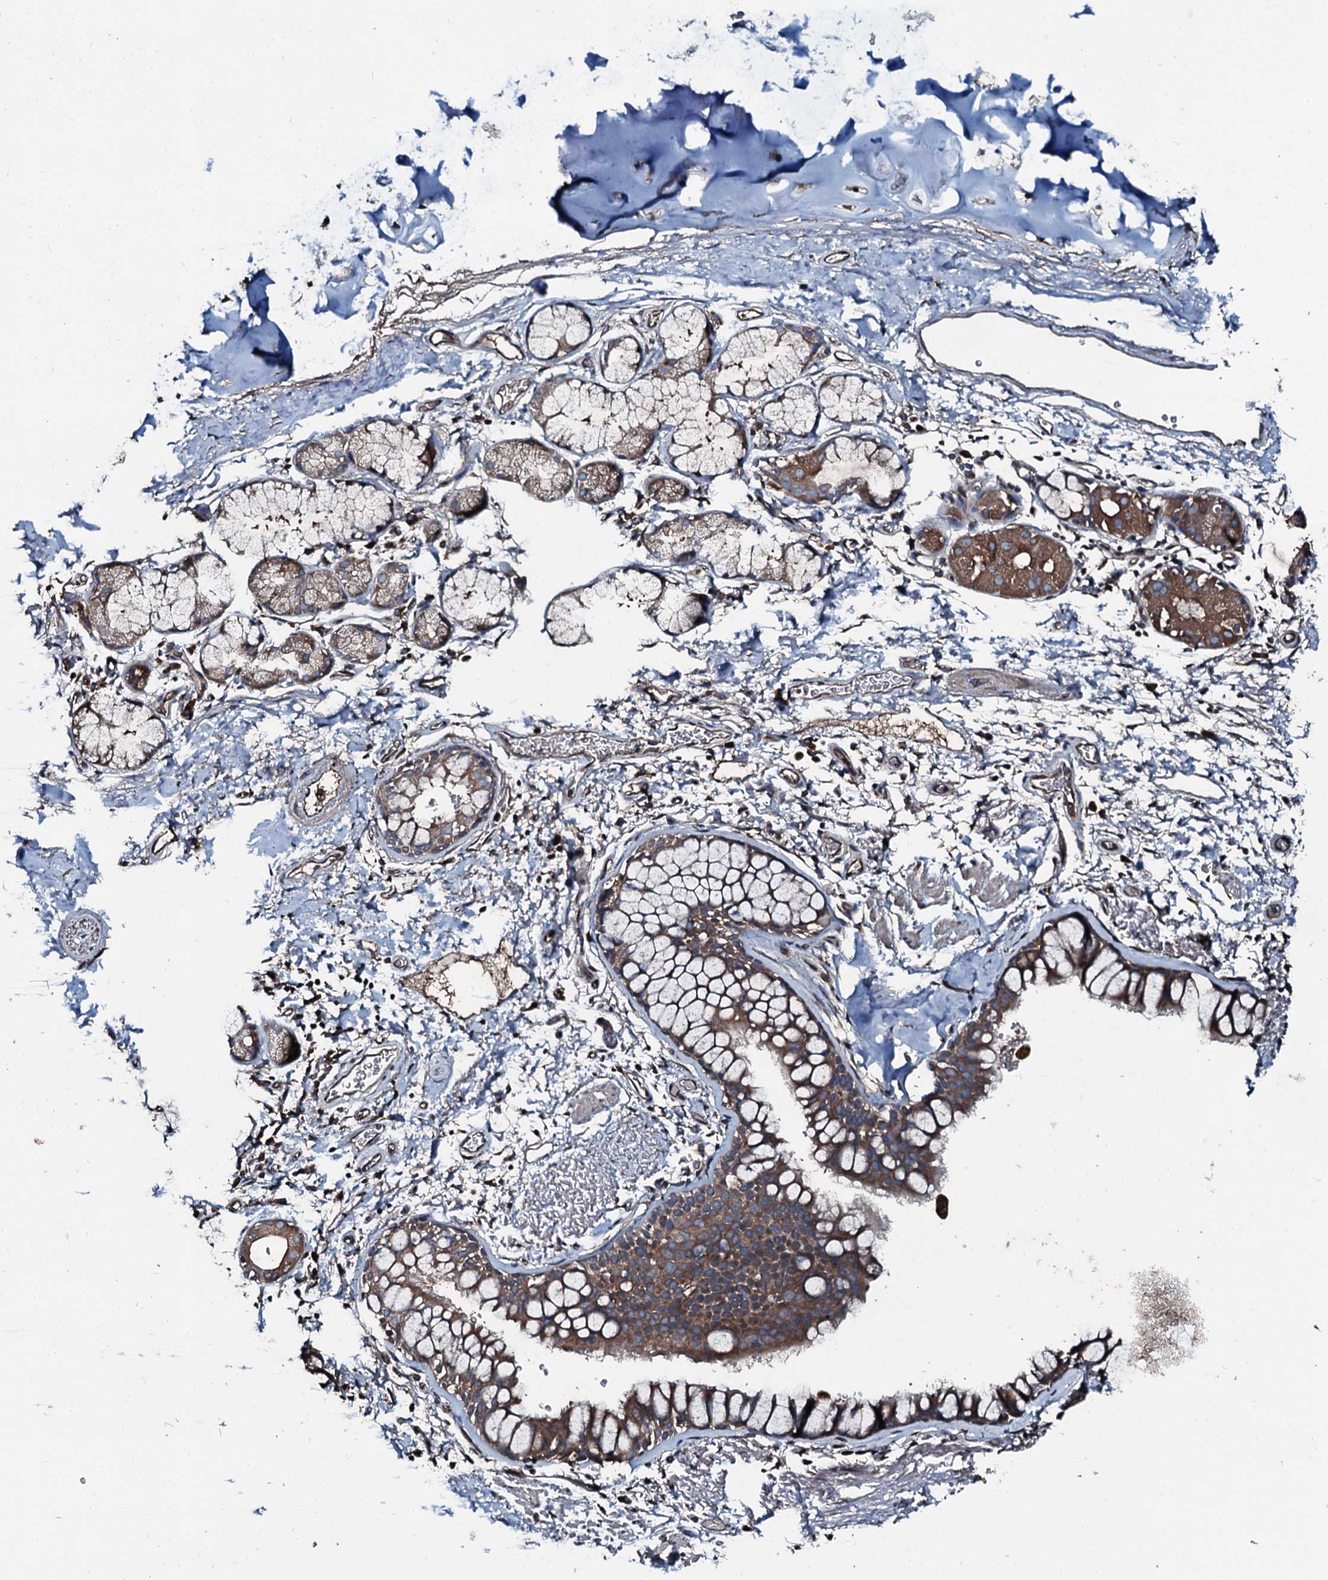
{"staining": {"intensity": "moderate", "quantity": ">75%", "location": "cytoplasmic/membranous"}, "tissue": "bronchus", "cell_type": "Respiratory epithelial cells", "image_type": "normal", "snomed": [{"axis": "morphology", "description": "Normal tissue, NOS"}, {"axis": "topography", "description": "Bronchus"}], "caption": "Immunohistochemistry micrograph of unremarkable bronchus stained for a protein (brown), which shows medium levels of moderate cytoplasmic/membranous expression in approximately >75% of respiratory epithelial cells.", "gene": "AARS1", "patient": {"sex": "male", "age": 65}}